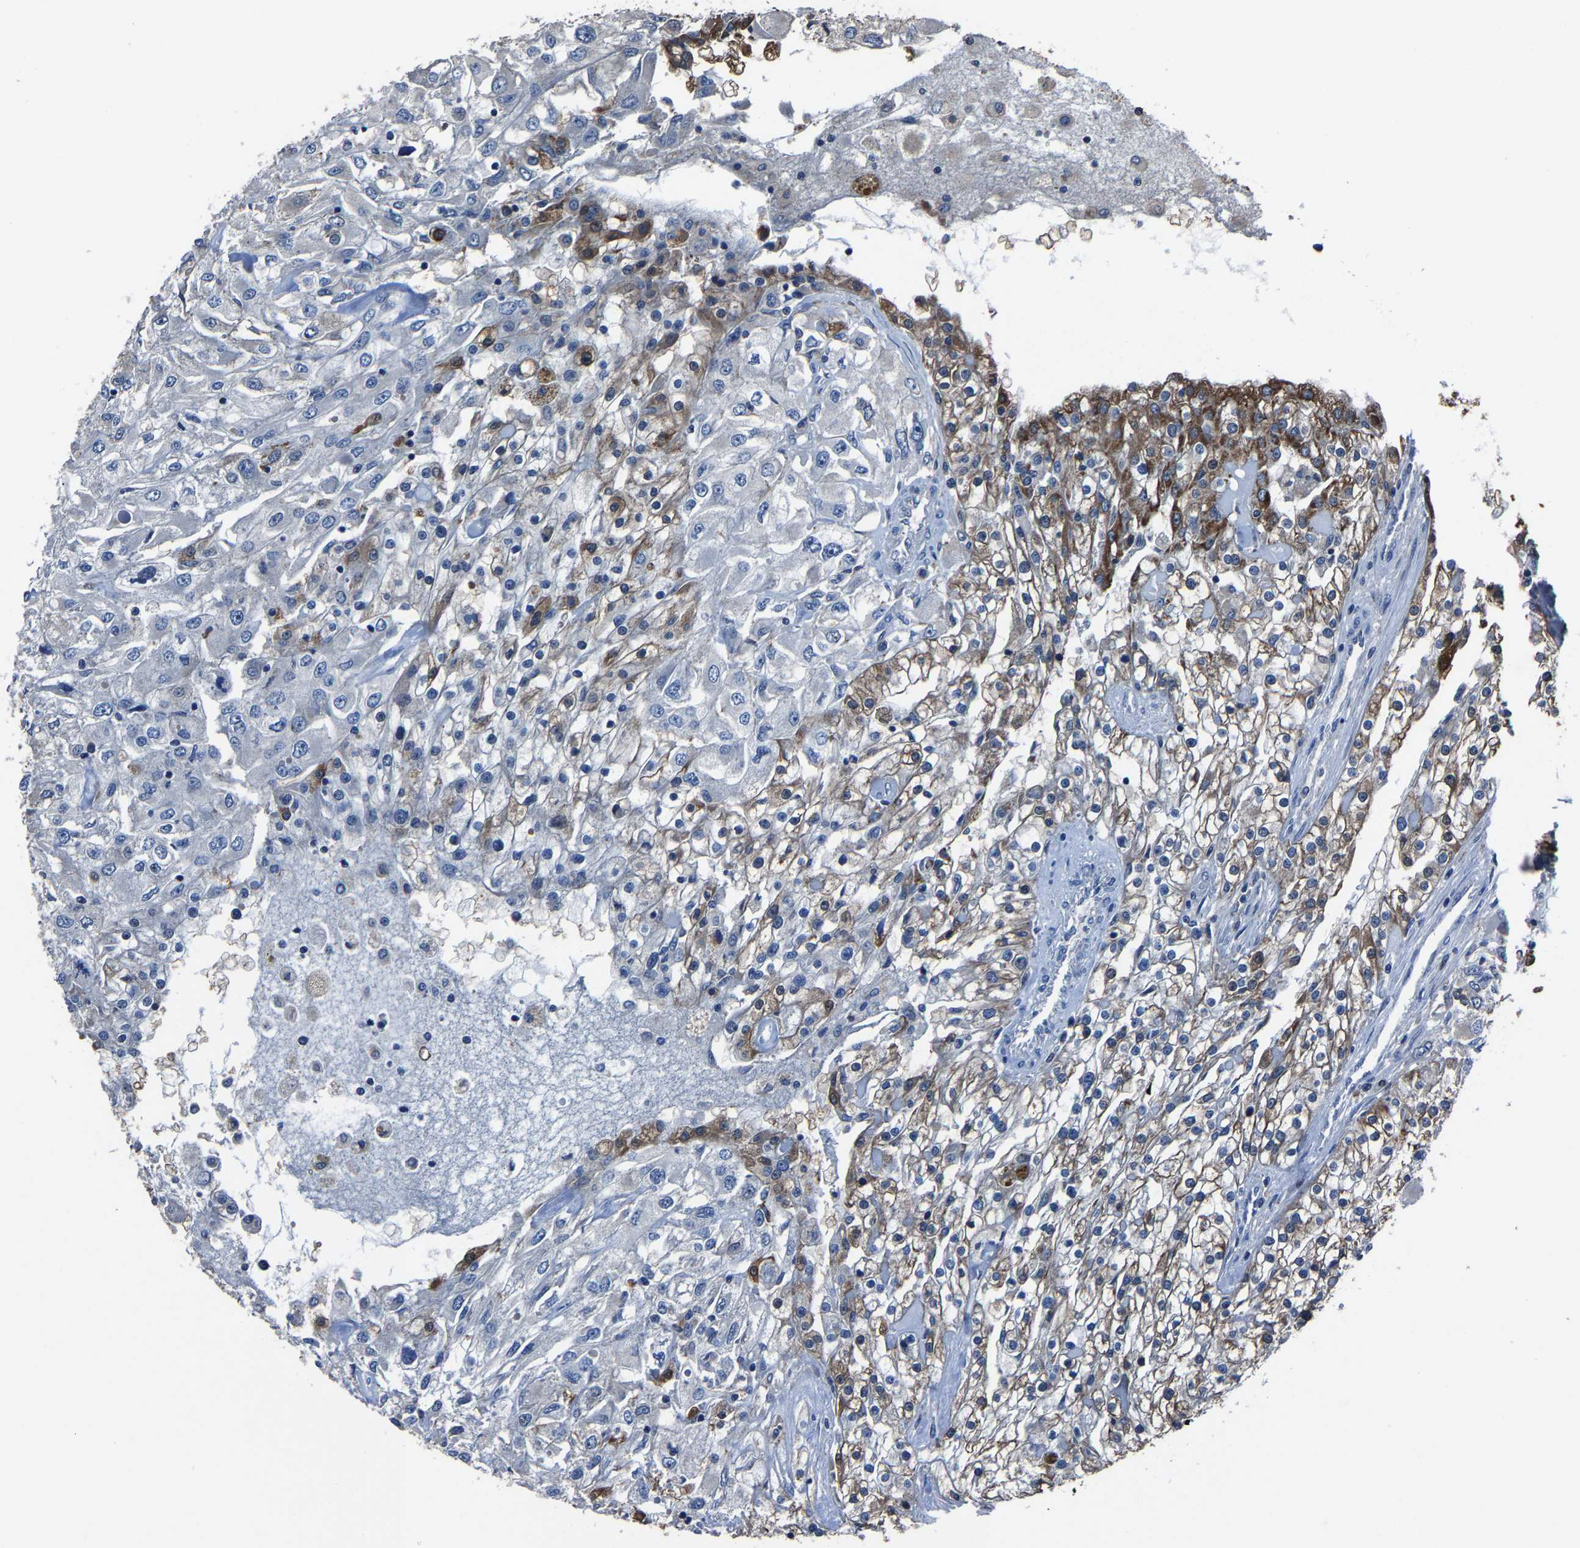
{"staining": {"intensity": "moderate", "quantity": "<25%", "location": "cytoplasmic/membranous"}, "tissue": "renal cancer", "cell_type": "Tumor cells", "image_type": "cancer", "snomed": [{"axis": "morphology", "description": "Adenocarcinoma, NOS"}, {"axis": "topography", "description": "Kidney"}], "caption": "IHC photomicrograph of neoplastic tissue: renal adenocarcinoma stained using IHC displays low levels of moderate protein expression localized specifically in the cytoplasmic/membranous of tumor cells, appearing as a cytoplasmic/membranous brown color.", "gene": "STRBP", "patient": {"sex": "female", "age": 52}}